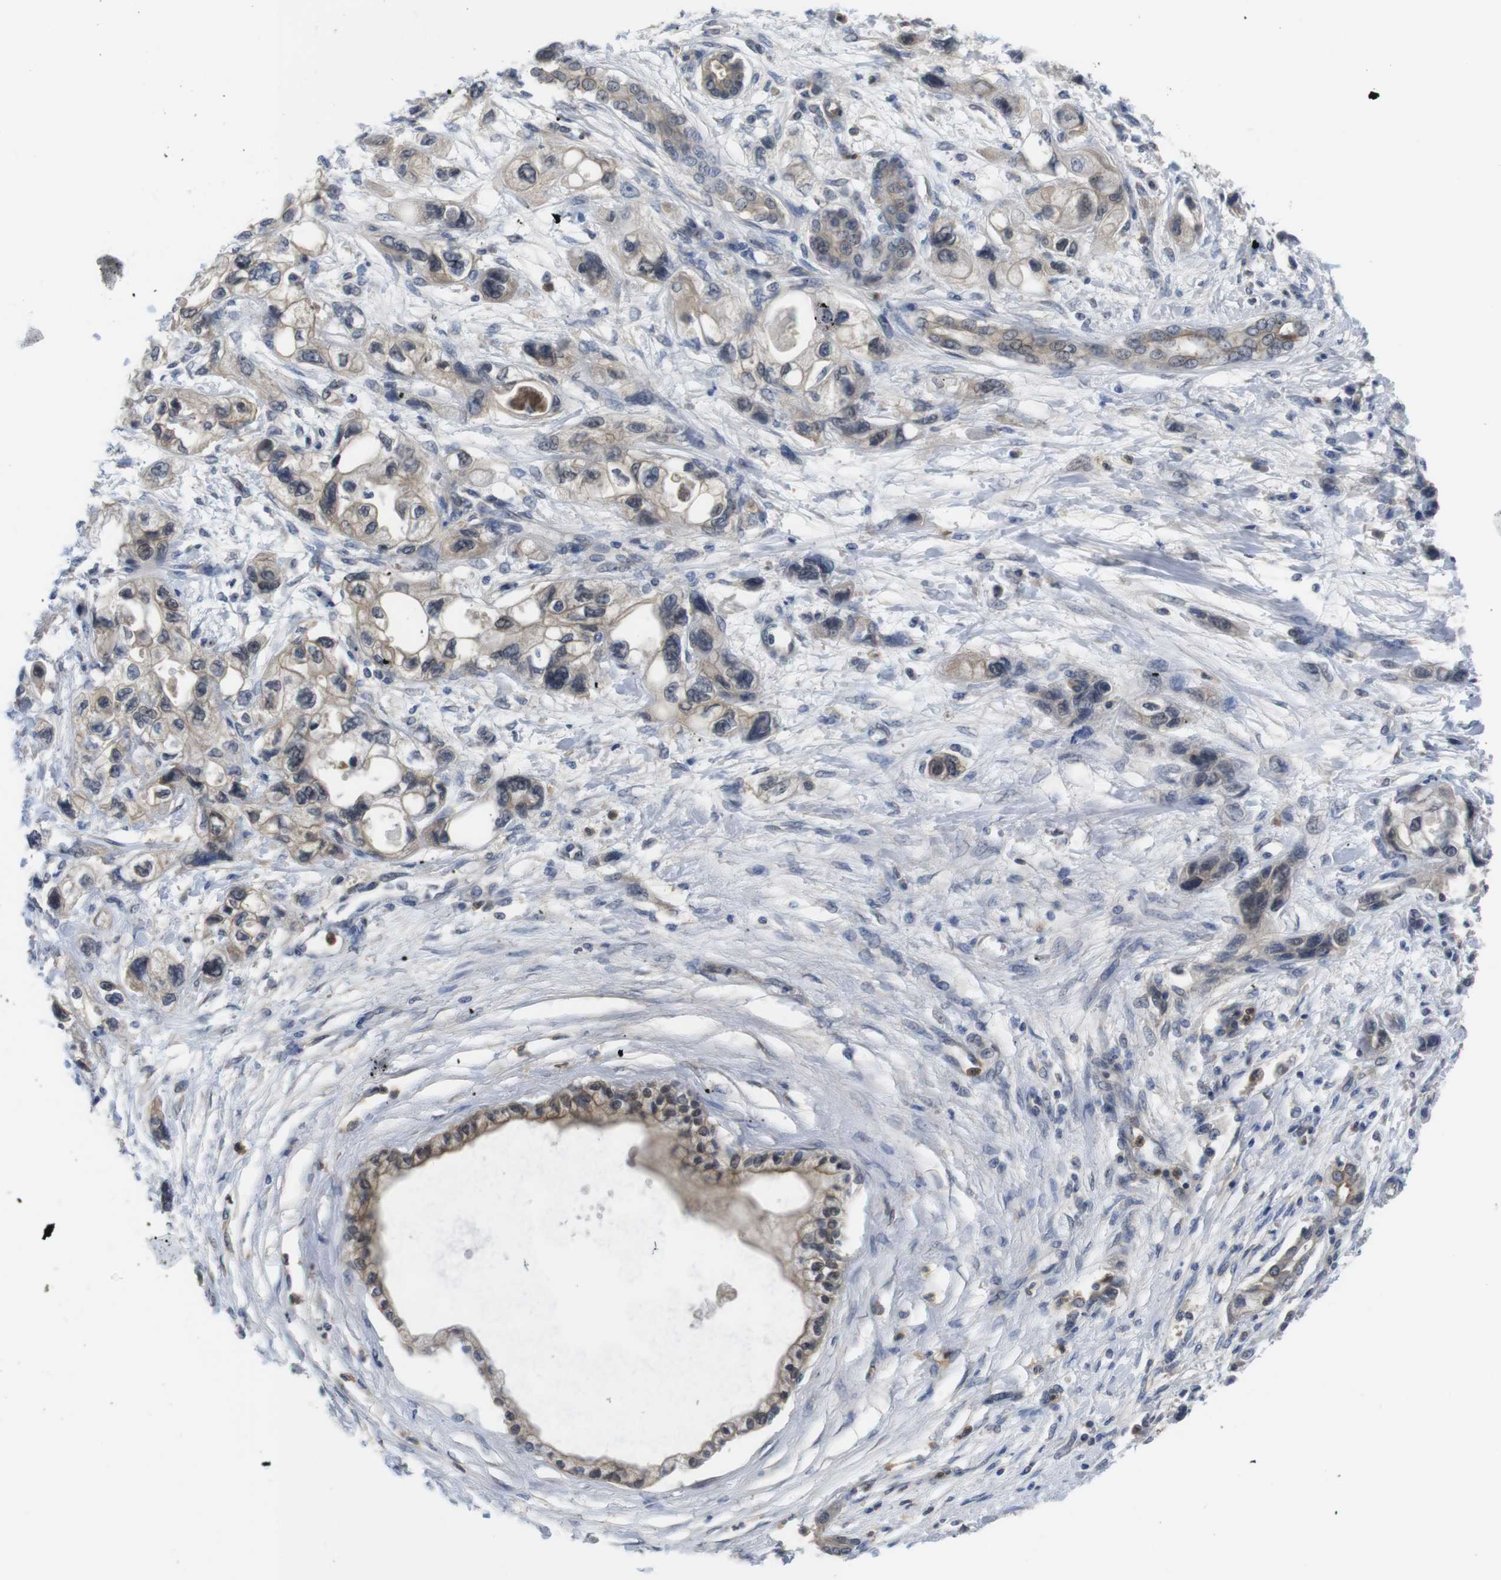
{"staining": {"intensity": "weak", "quantity": ">75%", "location": "cytoplasmic/membranous"}, "tissue": "pancreatic cancer", "cell_type": "Tumor cells", "image_type": "cancer", "snomed": [{"axis": "morphology", "description": "Adenocarcinoma, NOS"}, {"axis": "topography", "description": "Pancreas"}], "caption": "An immunohistochemistry (IHC) photomicrograph of neoplastic tissue is shown. Protein staining in brown highlights weak cytoplasmic/membranous positivity in adenocarcinoma (pancreatic) within tumor cells.", "gene": "FADD", "patient": {"sex": "male", "age": 56}}